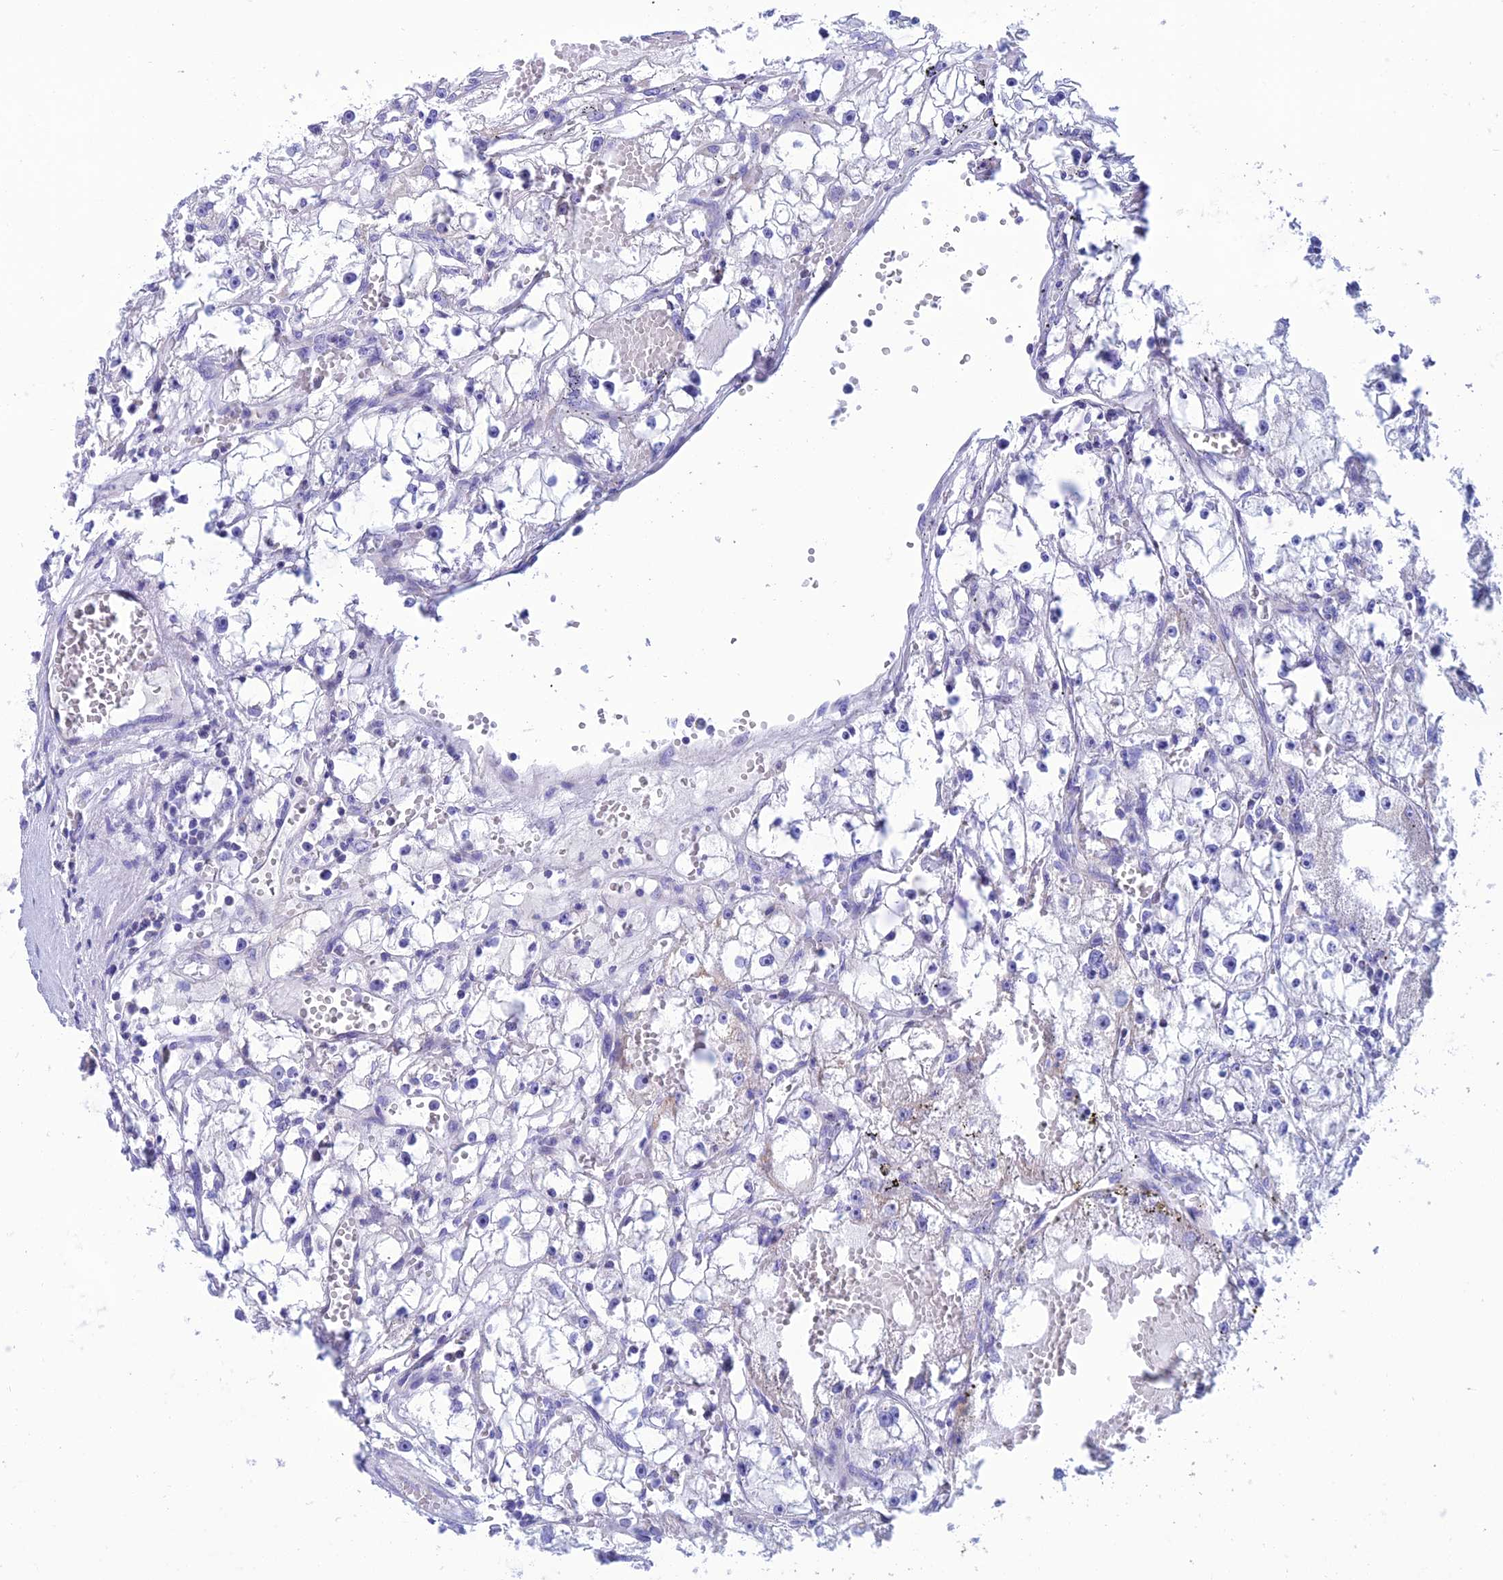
{"staining": {"intensity": "negative", "quantity": "none", "location": "none"}, "tissue": "renal cancer", "cell_type": "Tumor cells", "image_type": "cancer", "snomed": [{"axis": "morphology", "description": "Adenocarcinoma, NOS"}, {"axis": "topography", "description": "Kidney"}], "caption": "The micrograph demonstrates no significant expression in tumor cells of renal cancer.", "gene": "NXPE4", "patient": {"sex": "male", "age": 56}}